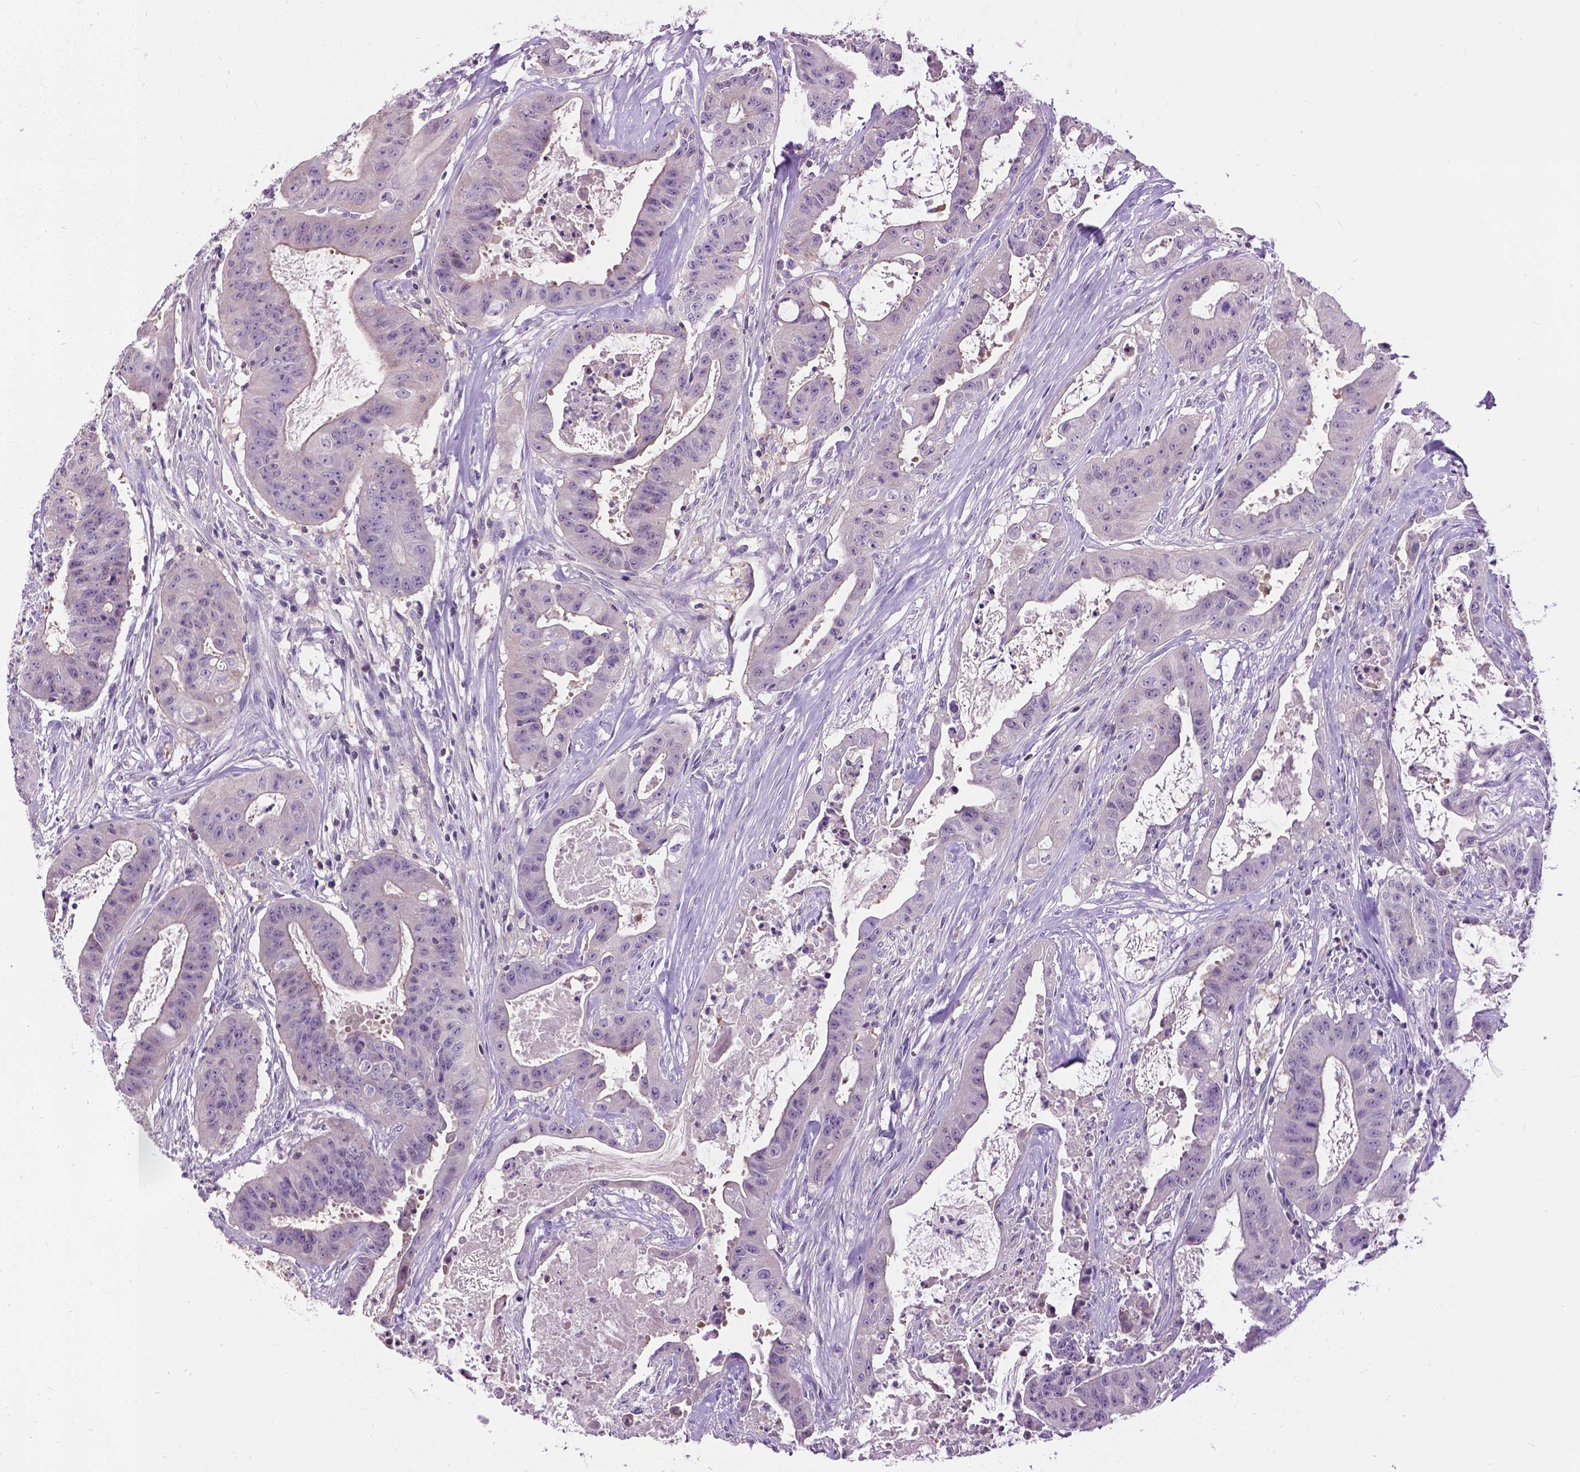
{"staining": {"intensity": "negative", "quantity": "none", "location": "none"}, "tissue": "colorectal cancer", "cell_type": "Tumor cells", "image_type": "cancer", "snomed": [{"axis": "morphology", "description": "Adenocarcinoma, NOS"}, {"axis": "topography", "description": "Colon"}], "caption": "The immunohistochemistry micrograph has no significant staining in tumor cells of colorectal cancer tissue.", "gene": "JAK3", "patient": {"sex": "male", "age": 33}}